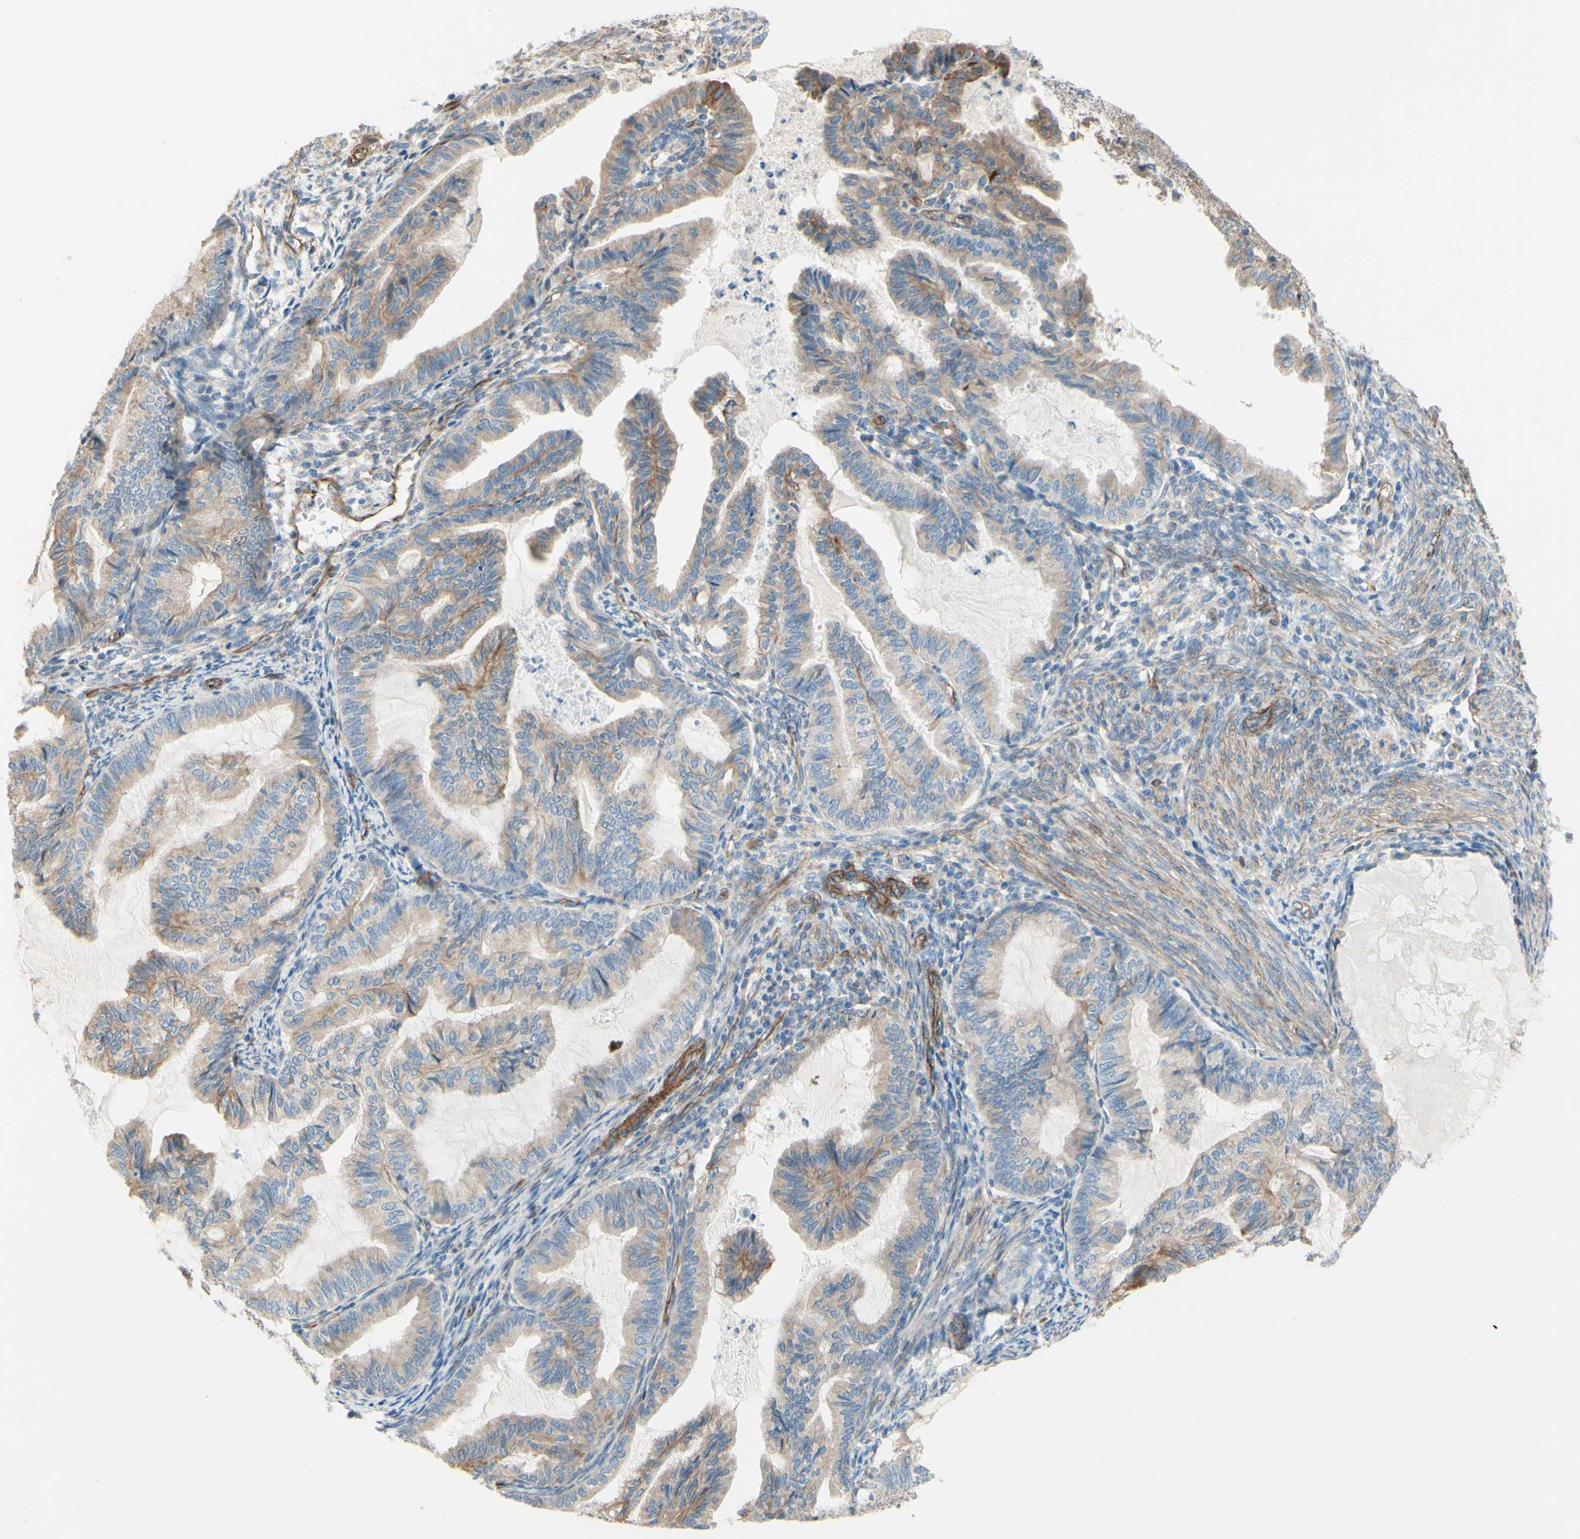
{"staining": {"intensity": "weak", "quantity": ">75%", "location": "cytoplasmic/membranous"}, "tissue": "cervical cancer", "cell_type": "Tumor cells", "image_type": "cancer", "snomed": [{"axis": "morphology", "description": "Normal tissue, NOS"}, {"axis": "morphology", "description": "Adenocarcinoma, NOS"}, {"axis": "topography", "description": "Cervix"}, {"axis": "topography", "description": "Endometrium"}], "caption": "This image shows immunohistochemistry staining of human cervical adenocarcinoma, with low weak cytoplasmic/membranous positivity in about >75% of tumor cells.", "gene": "ENDOD1", "patient": {"sex": "female", "age": 86}}